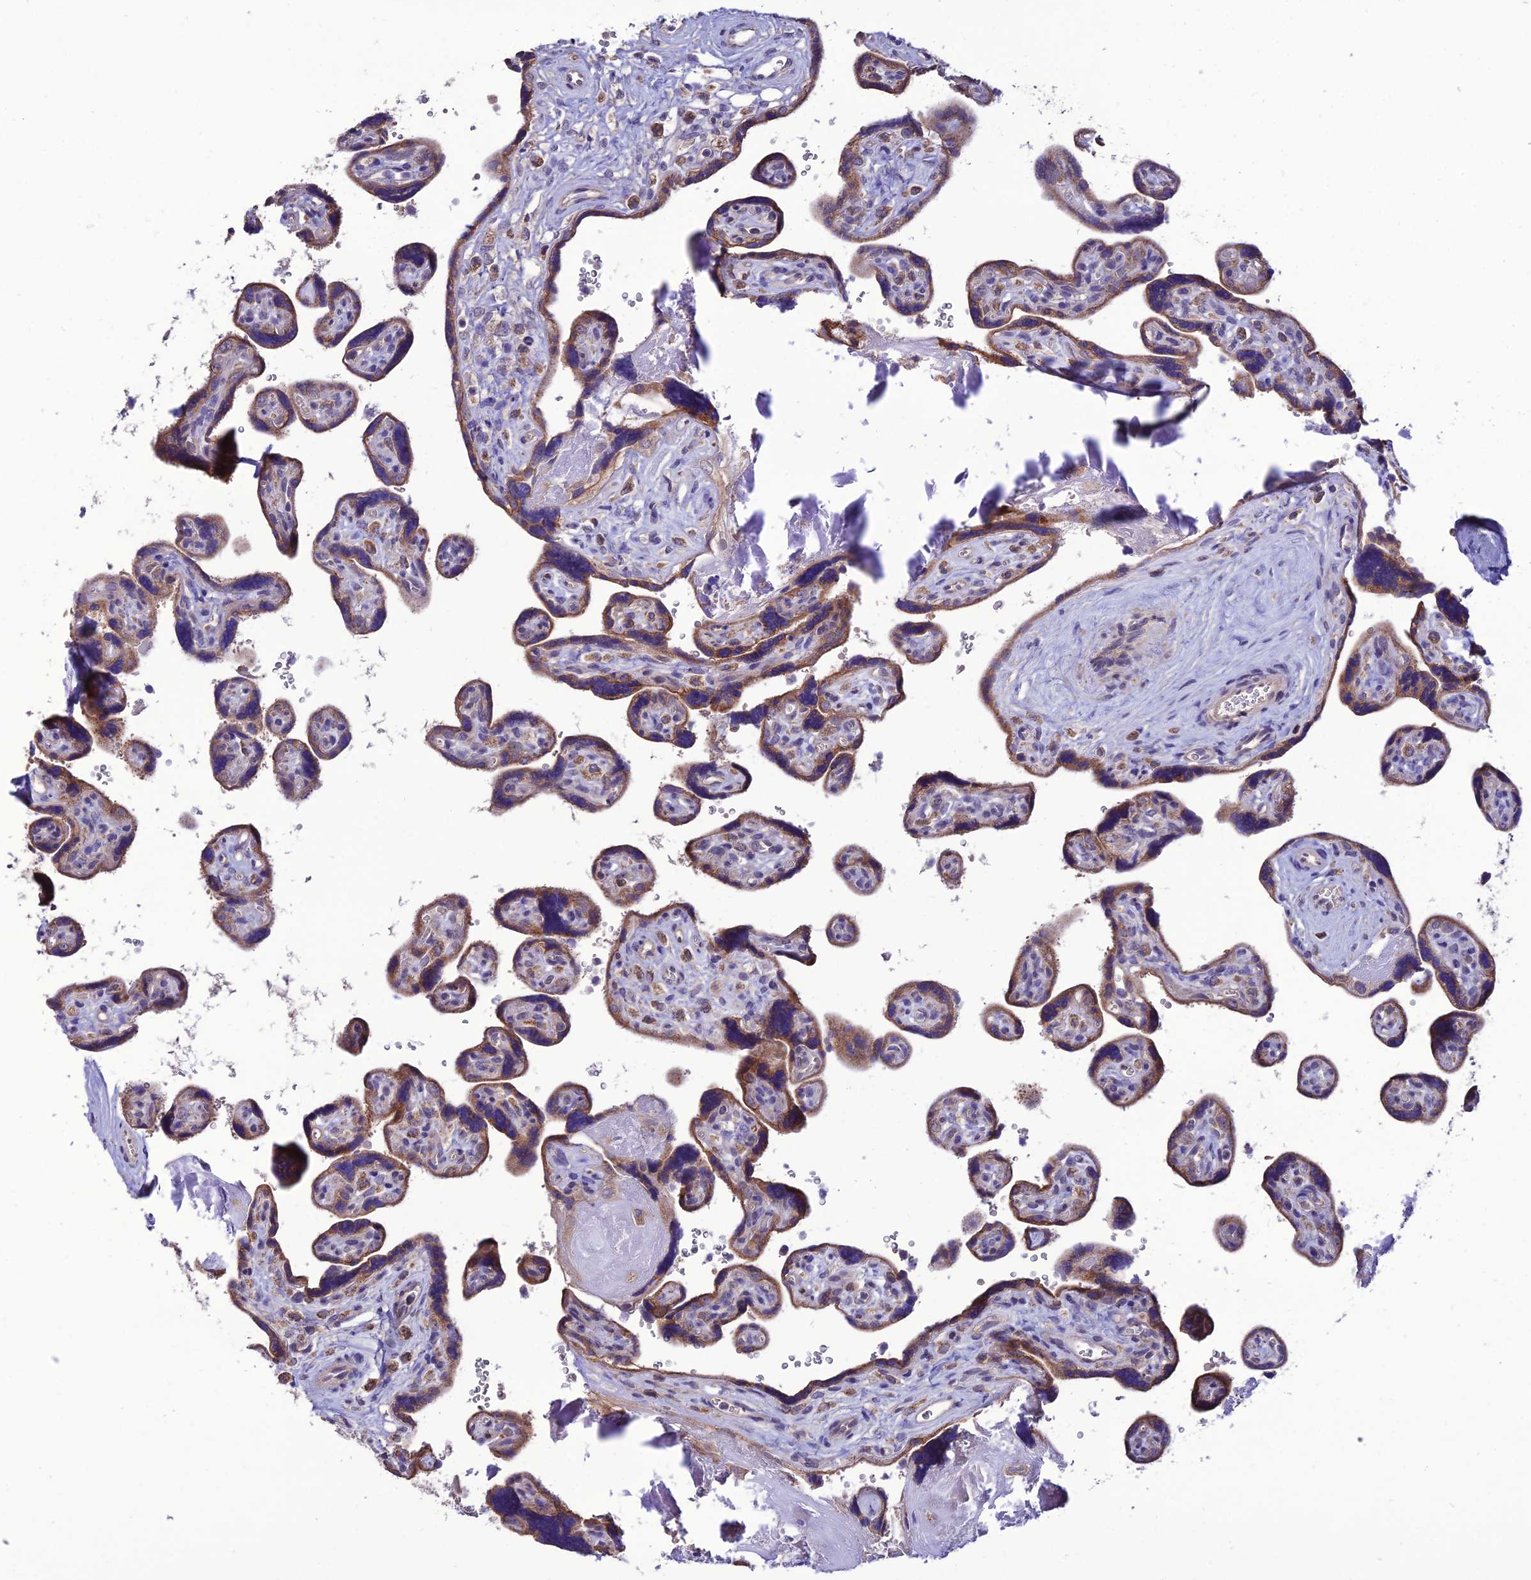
{"staining": {"intensity": "weak", "quantity": ">75%", "location": "cytoplasmic/membranous"}, "tissue": "placenta", "cell_type": "Decidual cells", "image_type": "normal", "snomed": [{"axis": "morphology", "description": "Normal tissue, NOS"}, {"axis": "topography", "description": "Placenta"}], "caption": "Protein staining shows weak cytoplasmic/membranous staining in about >75% of decidual cells in unremarkable placenta.", "gene": "HOGA1", "patient": {"sex": "female", "age": 39}}